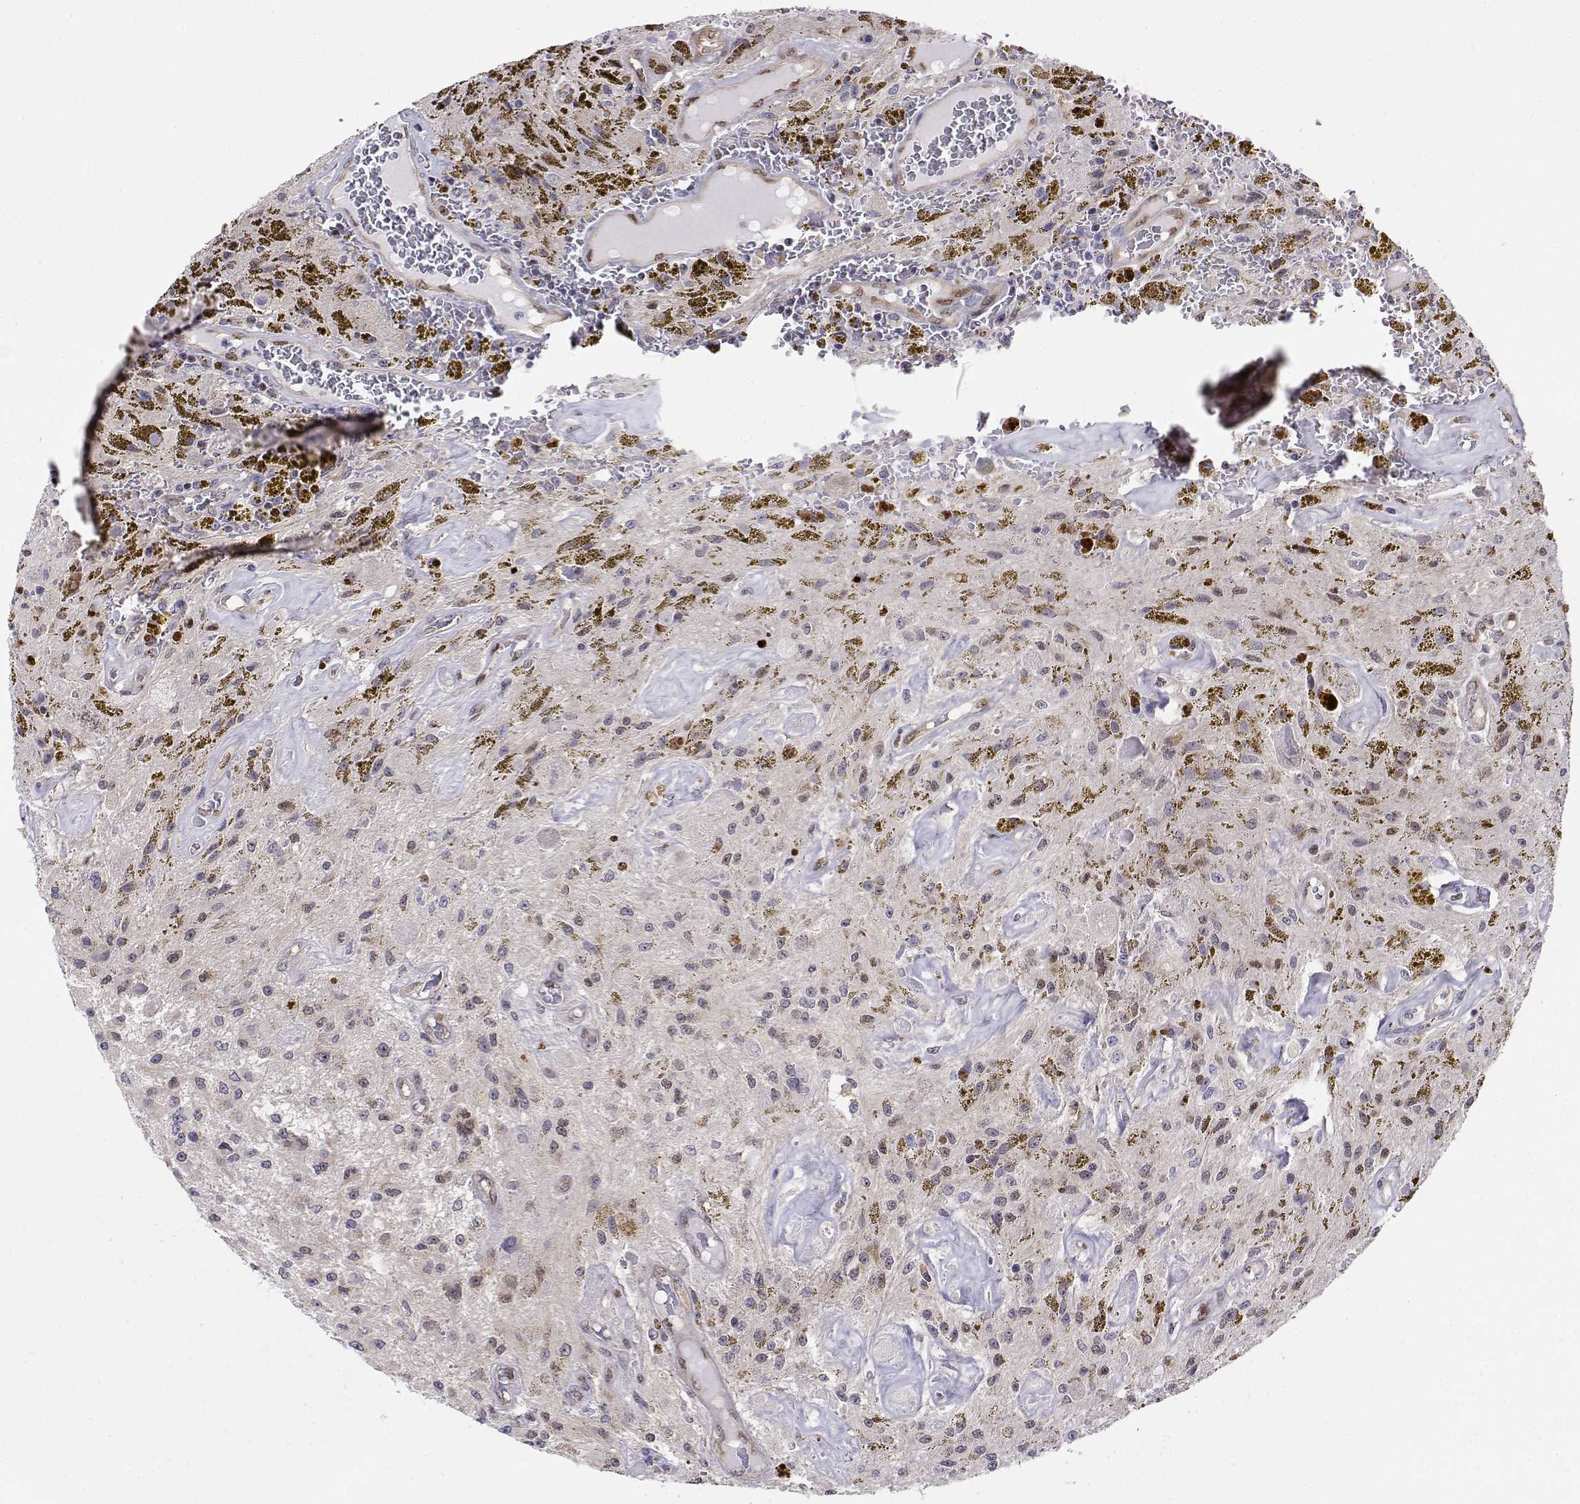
{"staining": {"intensity": "negative", "quantity": "none", "location": "none"}, "tissue": "glioma", "cell_type": "Tumor cells", "image_type": "cancer", "snomed": [{"axis": "morphology", "description": "Glioma, malignant, Low grade"}, {"axis": "topography", "description": "Cerebellum"}], "caption": "A high-resolution micrograph shows immunohistochemistry (IHC) staining of glioma, which displays no significant positivity in tumor cells. (Brightfield microscopy of DAB immunohistochemistry at high magnification).", "gene": "ERF", "patient": {"sex": "female", "age": 14}}